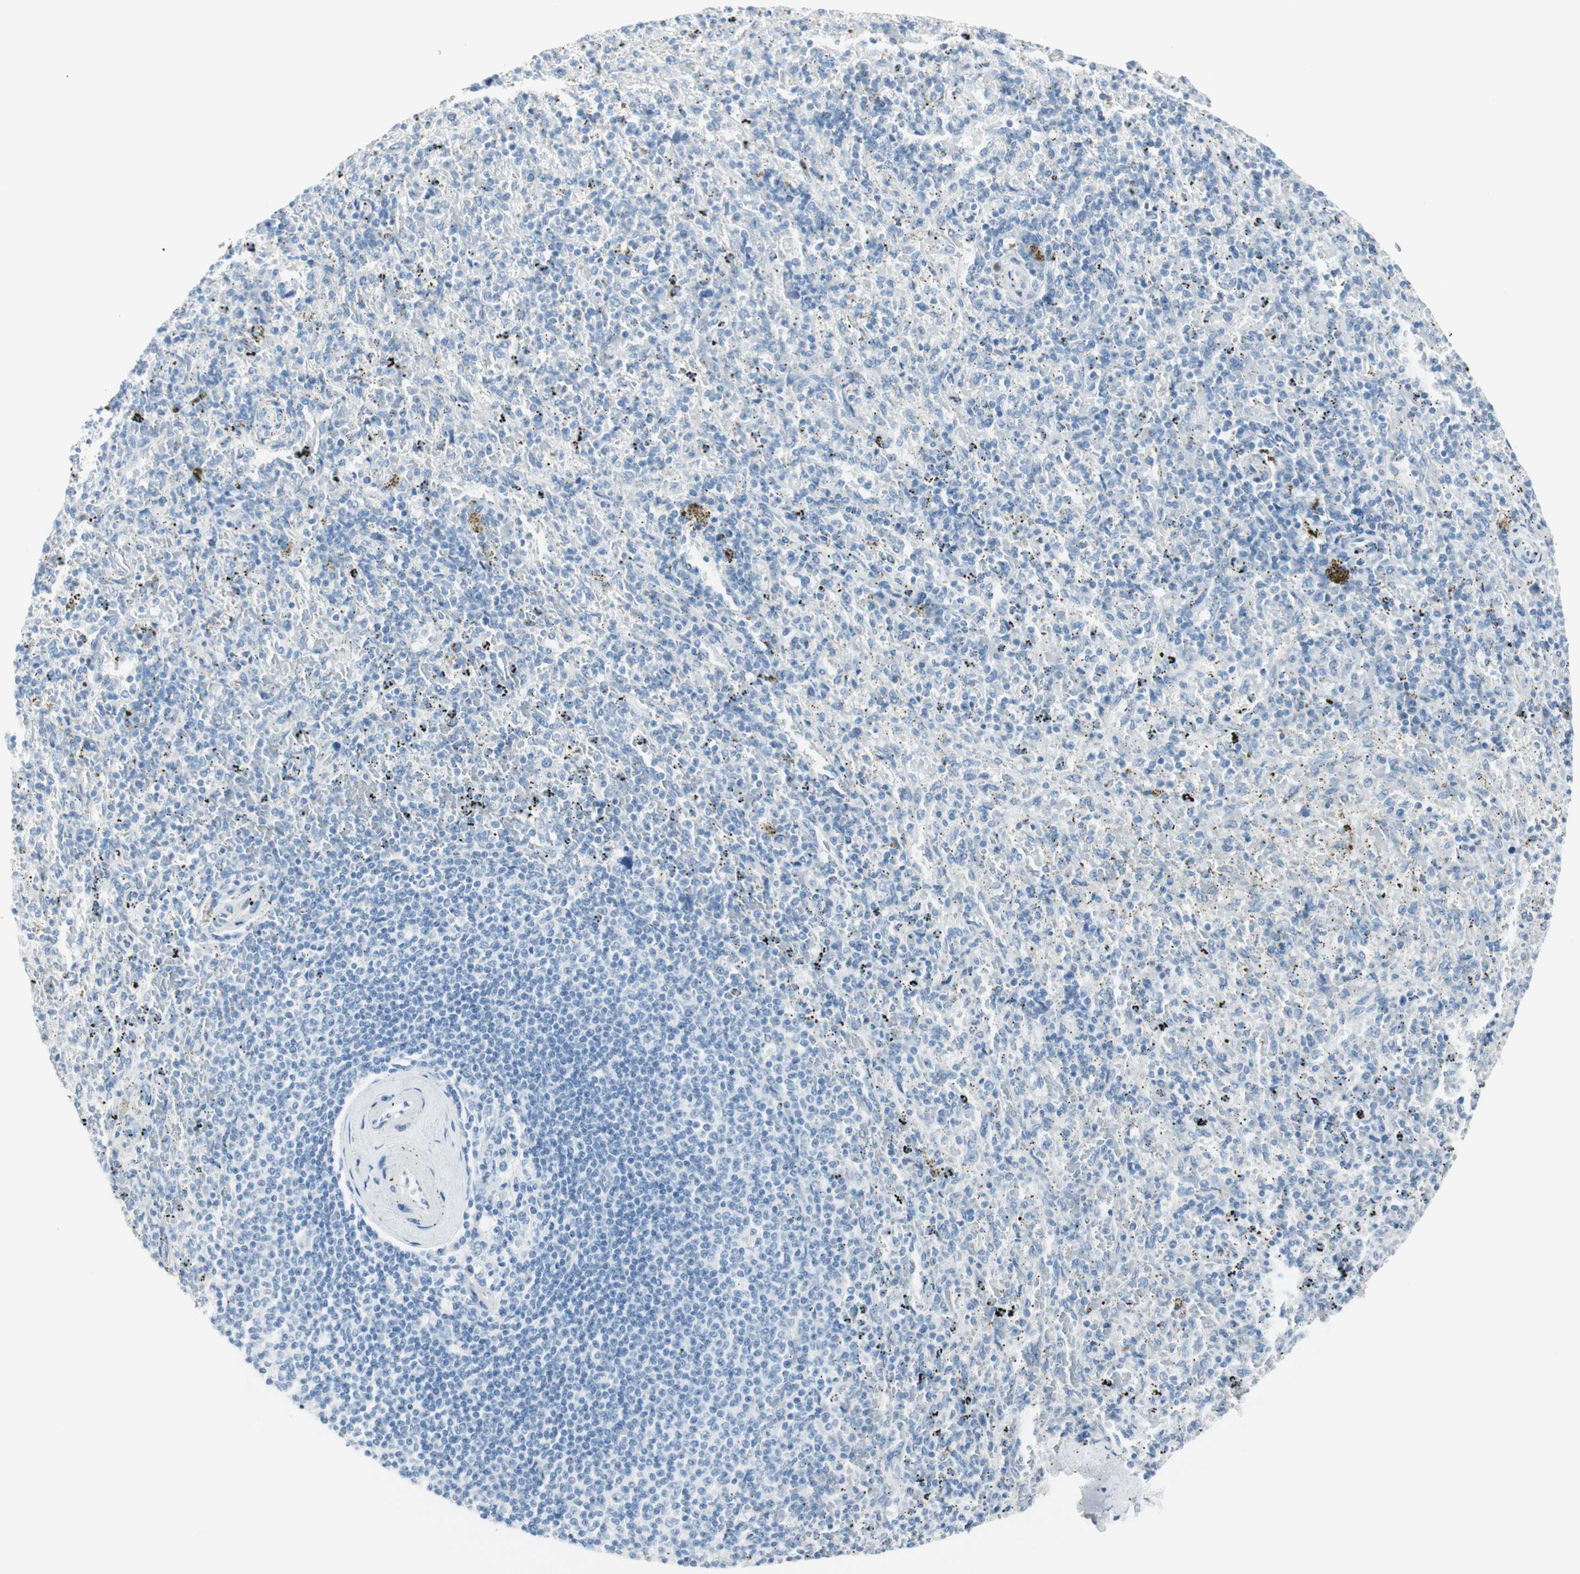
{"staining": {"intensity": "negative", "quantity": "none", "location": "none"}, "tissue": "spleen", "cell_type": "Cells in red pulp", "image_type": "normal", "snomed": [{"axis": "morphology", "description": "Normal tissue, NOS"}, {"axis": "topography", "description": "Spleen"}], "caption": "The image exhibits no staining of cells in red pulp in benign spleen.", "gene": "MLLT10", "patient": {"sex": "female", "age": 43}}